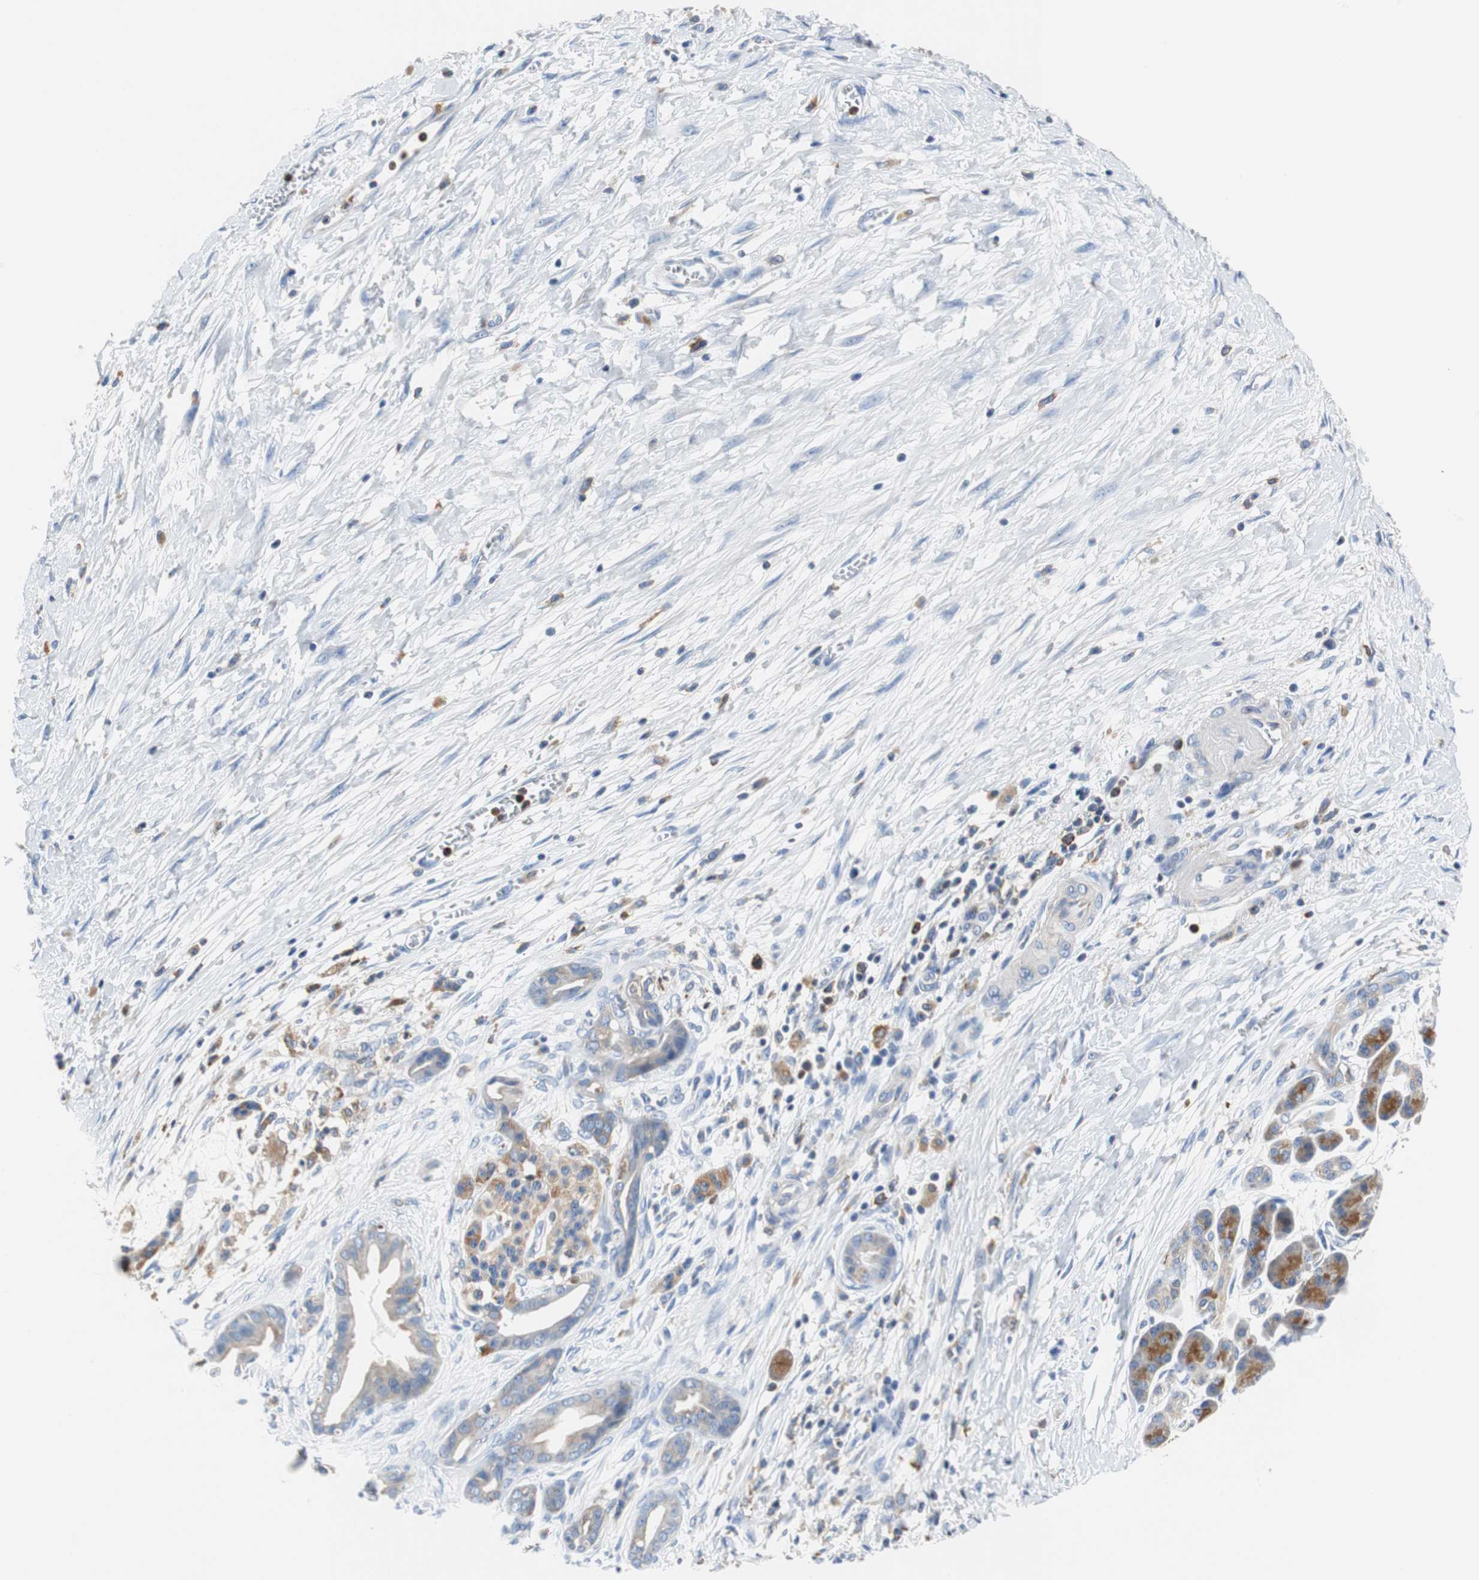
{"staining": {"intensity": "moderate", "quantity": "25%-75%", "location": "cytoplasmic/membranous"}, "tissue": "pancreatic cancer", "cell_type": "Tumor cells", "image_type": "cancer", "snomed": [{"axis": "morphology", "description": "Adenocarcinoma, NOS"}, {"axis": "topography", "description": "Pancreas"}], "caption": "Immunohistochemistry (IHC) (DAB (3,3'-diaminobenzidine)) staining of human pancreatic cancer (adenocarcinoma) displays moderate cytoplasmic/membranous protein staining in about 25%-75% of tumor cells.", "gene": "VAMP8", "patient": {"sex": "male", "age": 59}}